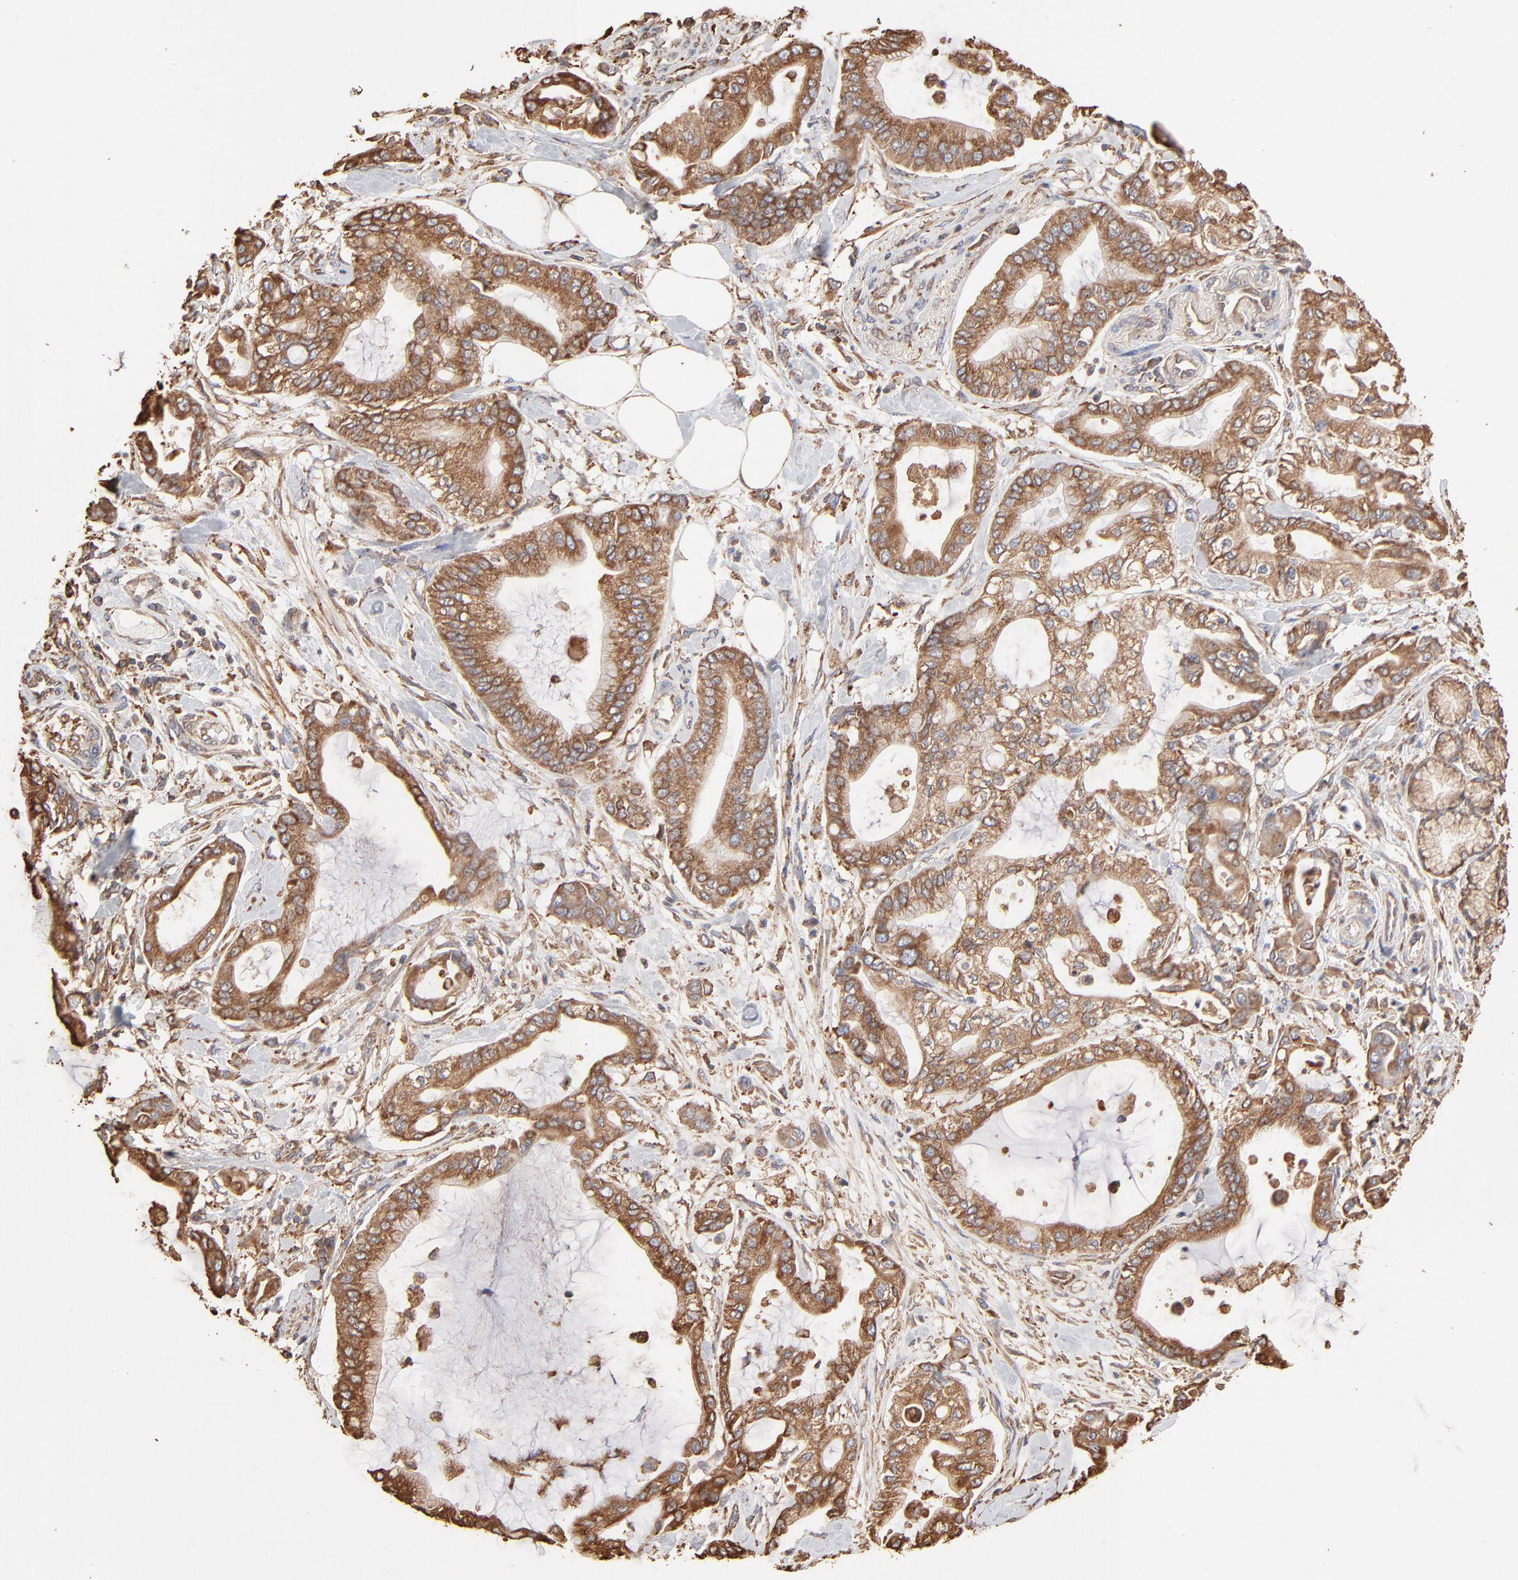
{"staining": {"intensity": "moderate", "quantity": ">75%", "location": "cytoplasmic/membranous"}, "tissue": "pancreatic cancer", "cell_type": "Tumor cells", "image_type": "cancer", "snomed": [{"axis": "morphology", "description": "Adenocarcinoma, NOS"}, {"axis": "morphology", "description": "Adenocarcinoma, metastatic, NOS"}, {"axis": "topography", "description": "Lymph node"}, {"axis": "topography", "description": "Pancreas"}, {"axis": "topography", "description": "Duodenum"}], "caption": "Immunohistochemistry (IHC) (DAB (3,3'-diaminobenzidine)) staining of pancreatic cancer demonstrates moderate cytoplasmic/membranous protein staining in approximately >75% of tumor cells.", "gene": "PDIA3", "patient": {"sex": "female", "age": 64}}